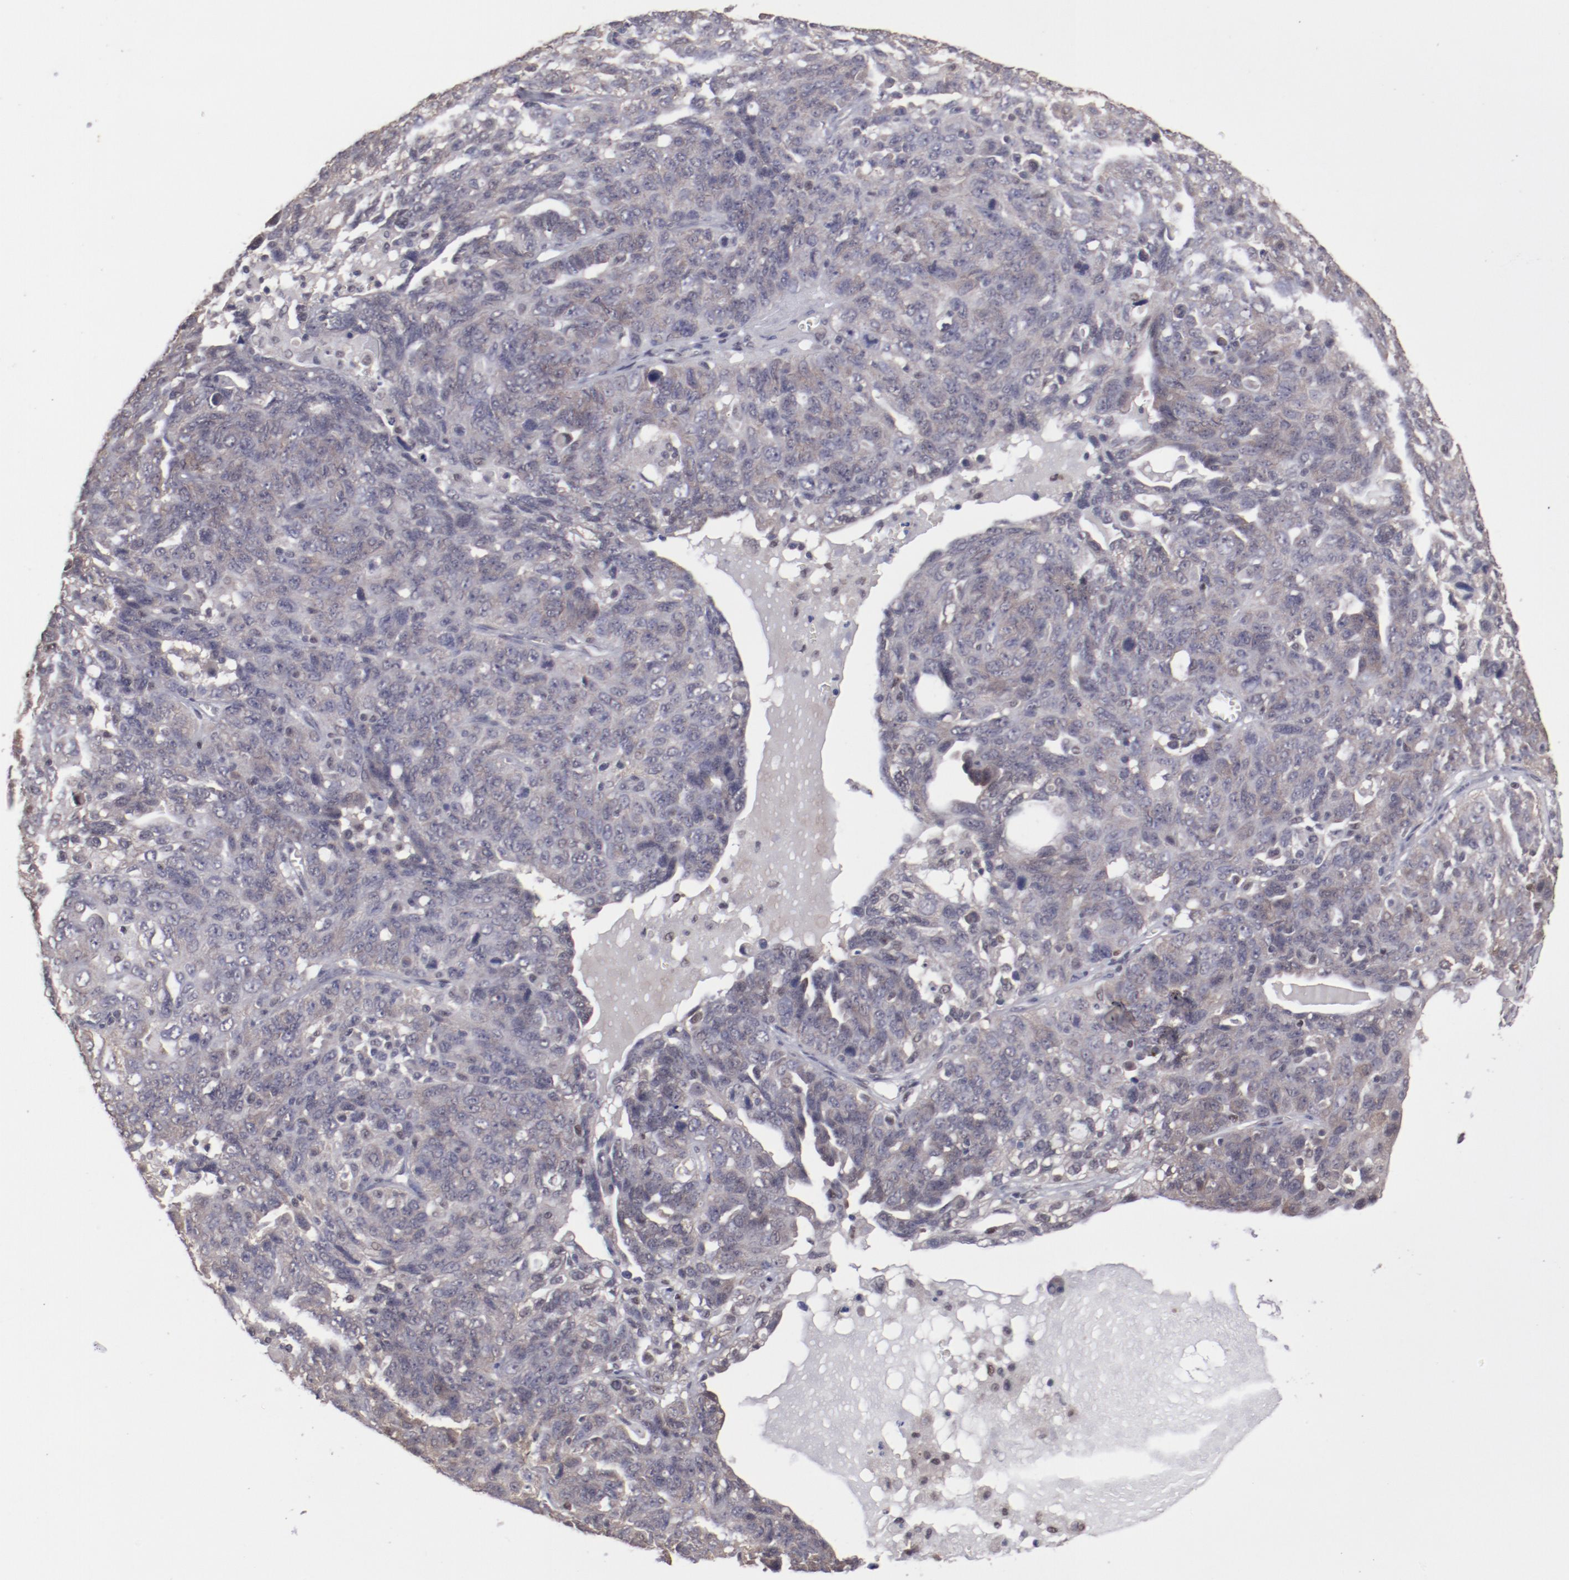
{"staining": {"intensity": "weak", "quantity": ">75%", "location": "cytoplasmic/membranous"}, "tissue": "ovarian cancer", "cell_type": "Tumor cells", "image_type": "cancer", "snomed": [{"axis": "morphology", "description": "Cystadenocarcinoma, serous, NOS"}, {"axis": "topography", "description": "Ovary"}], "caption": "Protein analysis of serous cystadenocarcinoma (ovarian) tissue reveals weak cytoplasmic/membranous positivity in approximately >75% of tumor cells.", "gene": "ARNT", "patient": {"sex": "female", "age": 71}}